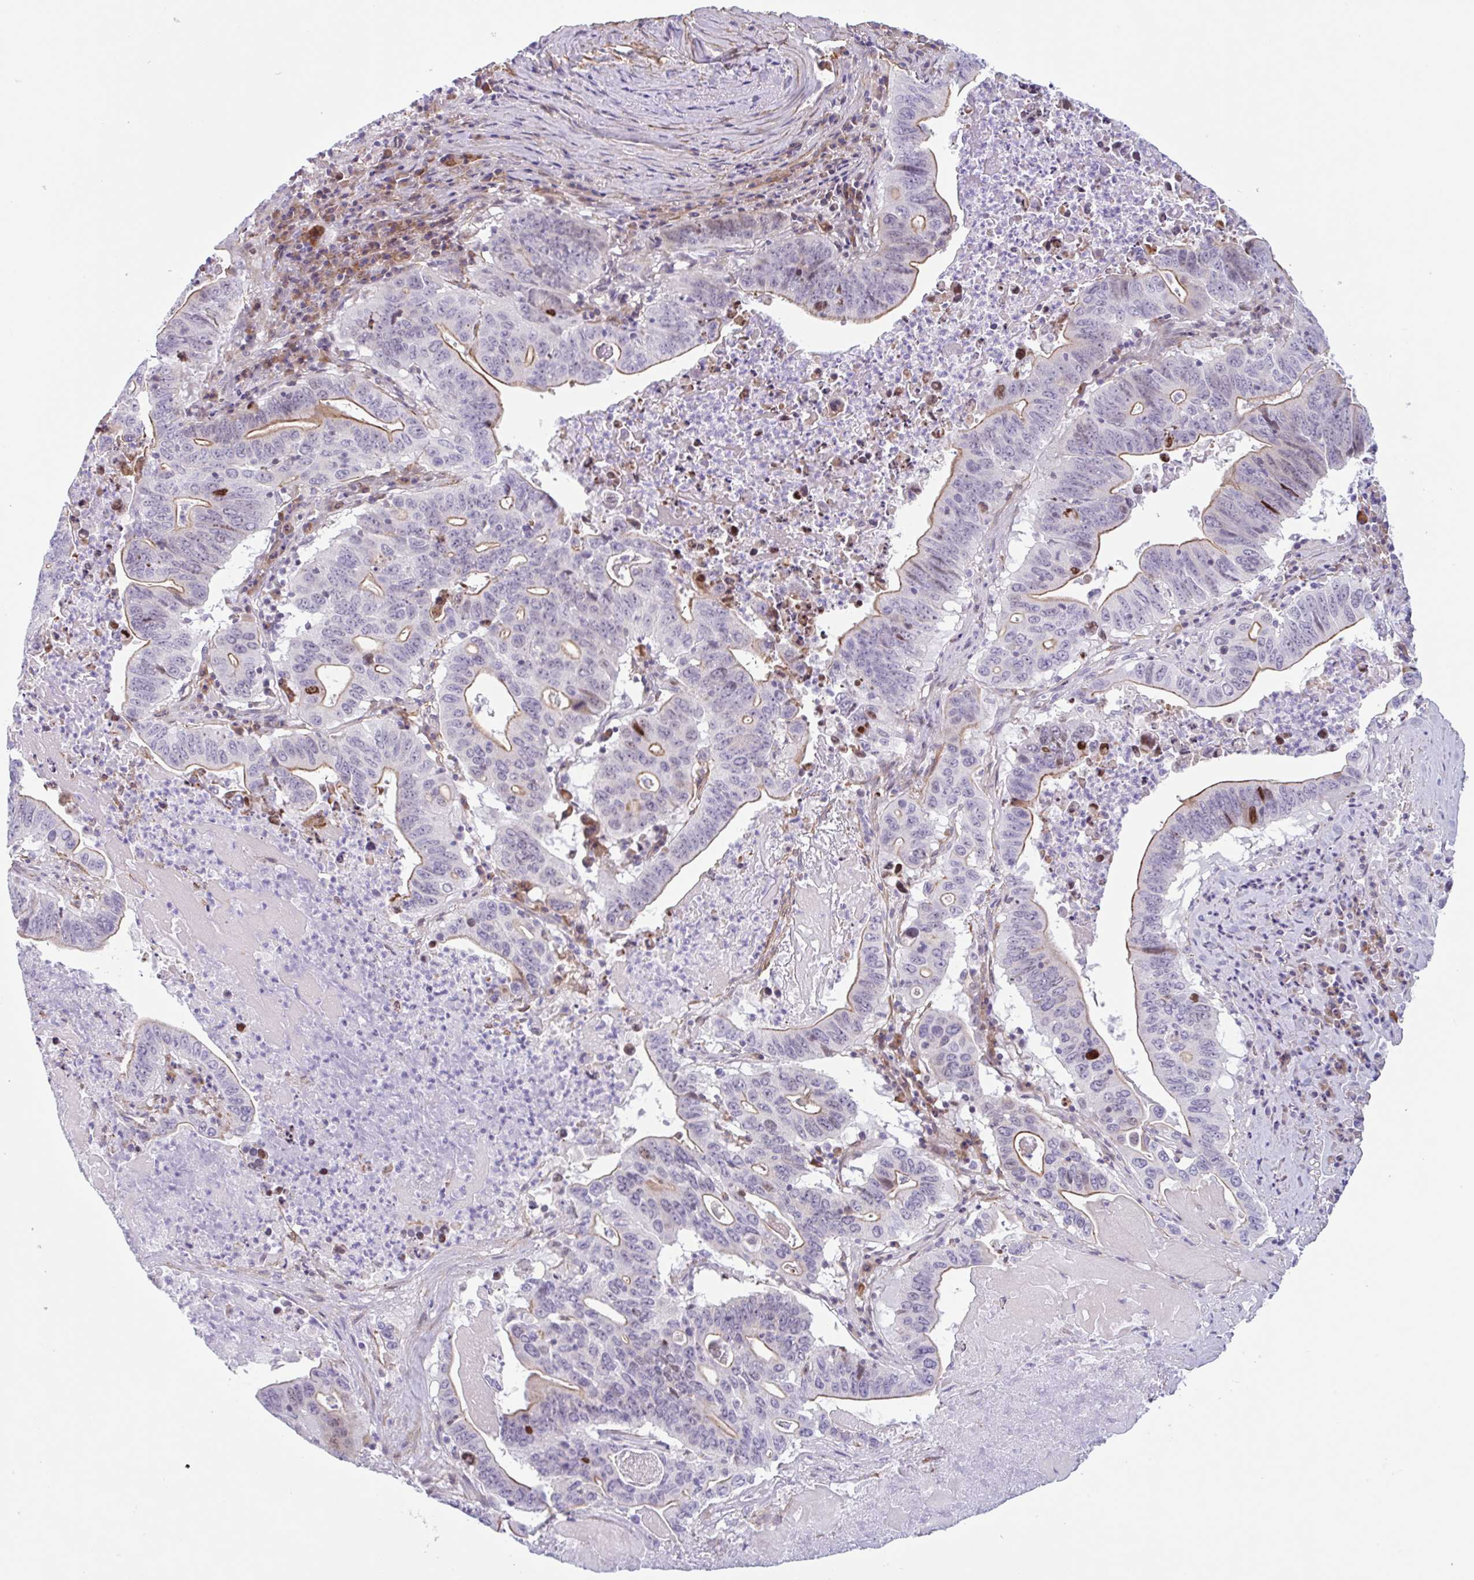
{"staining": {"intensity": "moderate", "quantity": "<25%", "location": "cytoplasmic/membranous"}, "tissue": "lung cancer", "cell_type": "Tumor cells", "image_type": "cancer", "snomed": [{"axis": "morphology", "description": "Adenocarcinoma, NOS"}, {"axis": "topography", "description": "Lung"}], "caption": "Brown immunohistochemical staining in human lung cancer (adenocarcinoma) exhibits moderate cytoplasmic/membranous expression in approximately <25% of tumor cells.", "gene": "MYH10", "patient": {"sex": "female", "age": 60}}